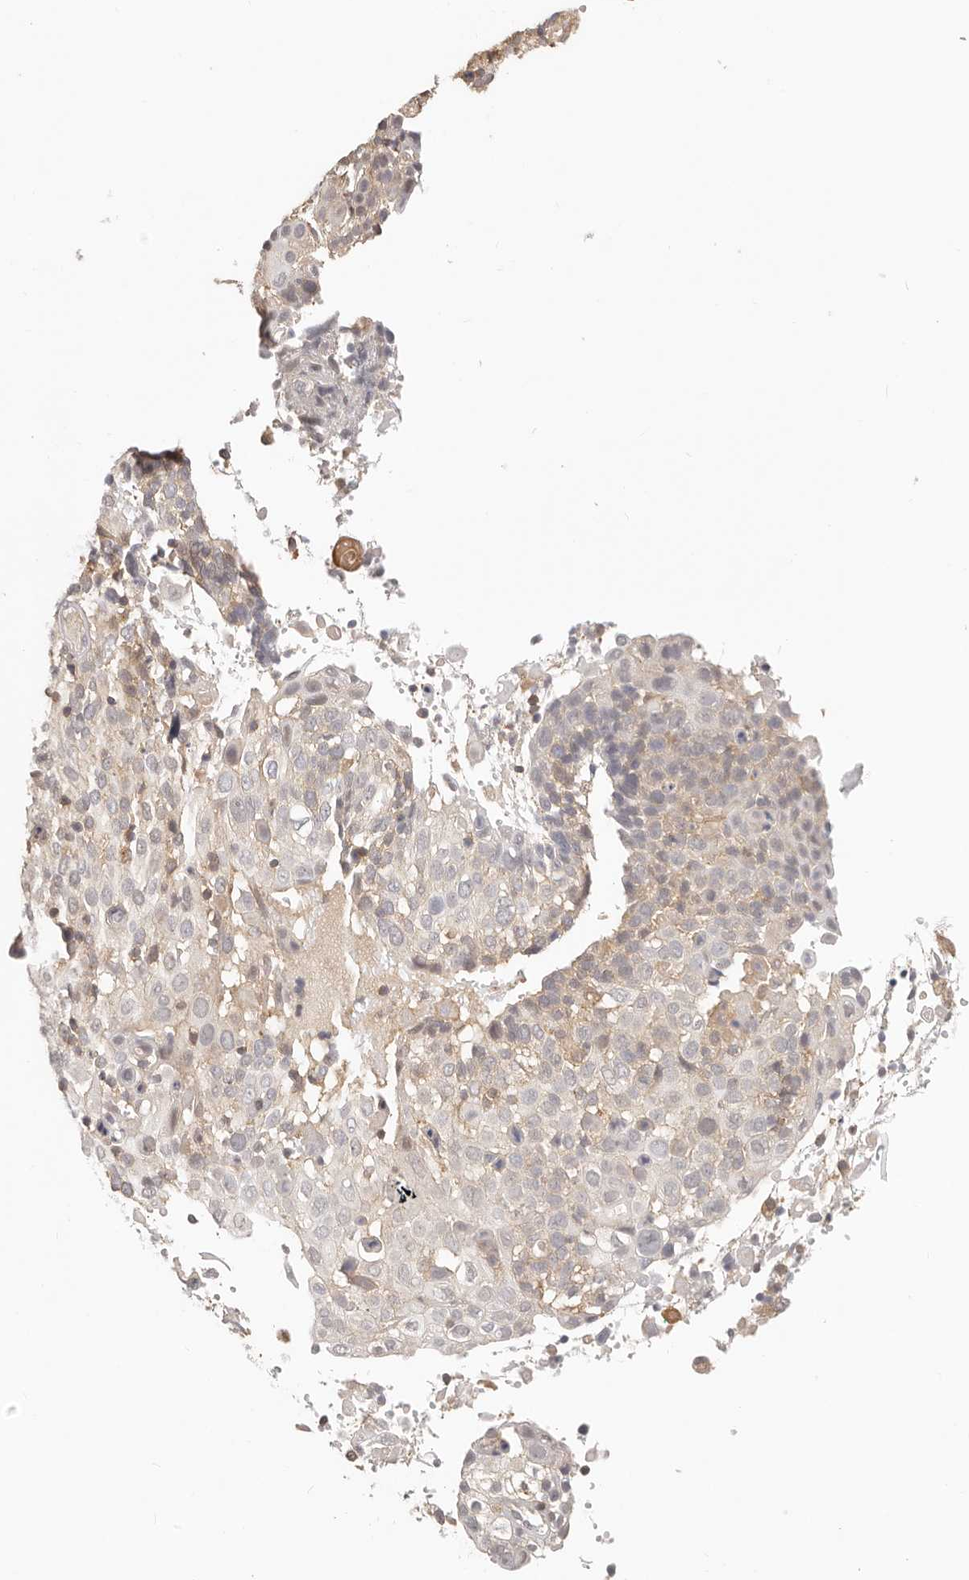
{"staining": {"intensity": "weak", "quantity": "<25%", "location": "cytoplasmic/membranous,nuclear"}, "tissue": "cervical cancer", "cell_type": "Tumor cells", "image_type": "cancer", "snomed": [{"axis": "morphology", "description": "Squamous cell carcinoma, NOS"}, {"axis": "topography", "description": "Cervix"}], "caption": "Immunohistochemical staining of human cervical squamous cell carcinoma displays no significant staining in tumor cells.", "gene": "DTNBP1", "patient": {"sex": "female", "age": 74}}